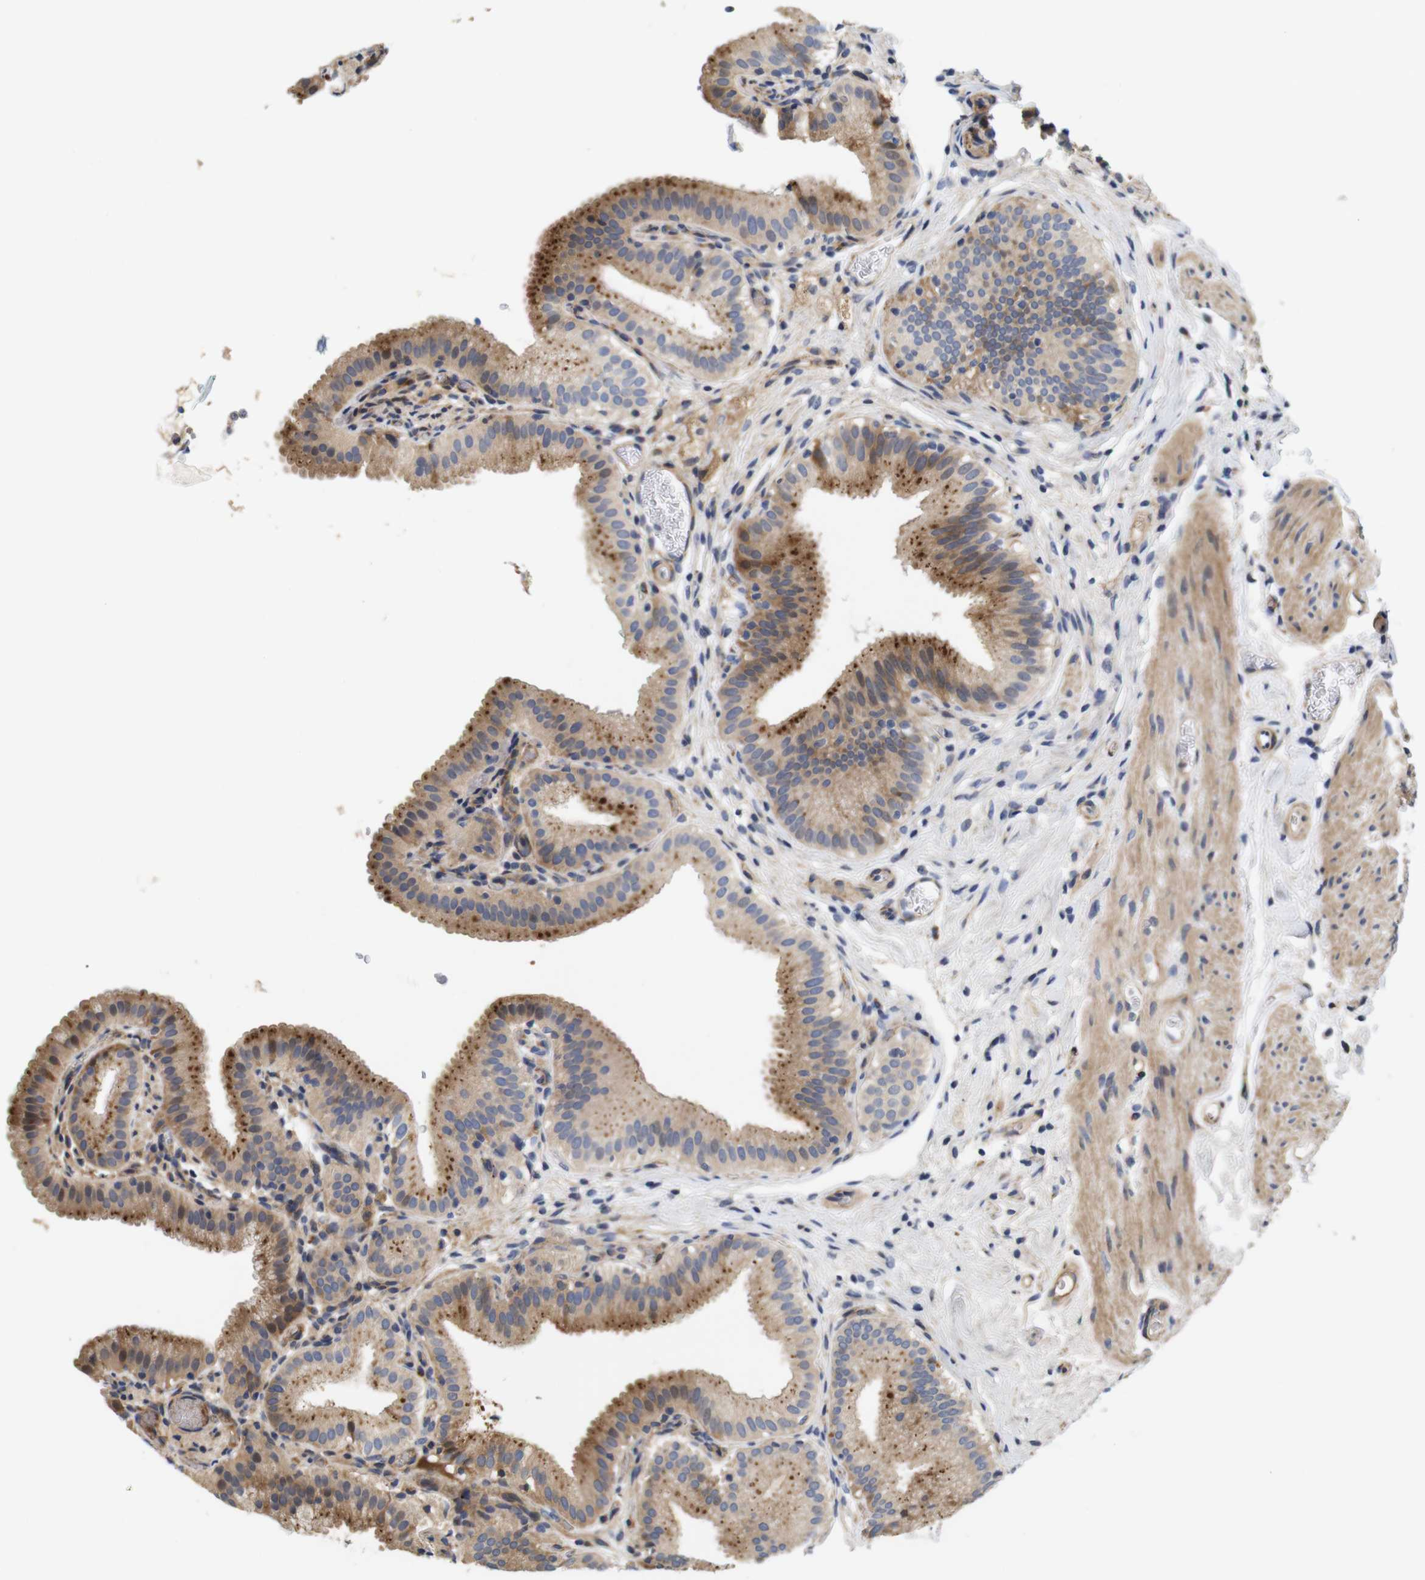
{"staining": {"intensity": "moderate", "quantity": ">75%", "location": "cytoplasmic/membranous"}, "tissue": "gallbladder", "cell_type": "Glandular cells", "image_type": "normal", "snomed": [{"axis": "morphology", "description": "Normal tissue, NOS"}, {"axis": "topography", "description": "Gallbladder"}], "caption": "Gallbladder stained with DAB (3,3'-diaminobenzidine) immunohistochemistry demonstrates medium levels of moderate cytoplasmic/membranous staining in approximately >75% of glandular cells. The protein of interest is stained brown, and the nuclei are stained in blue (DAB IHC with brightfield microscopy, high magnification).", "gene": "SPRY3", "patient": {"sex": "male", "age": 54}}